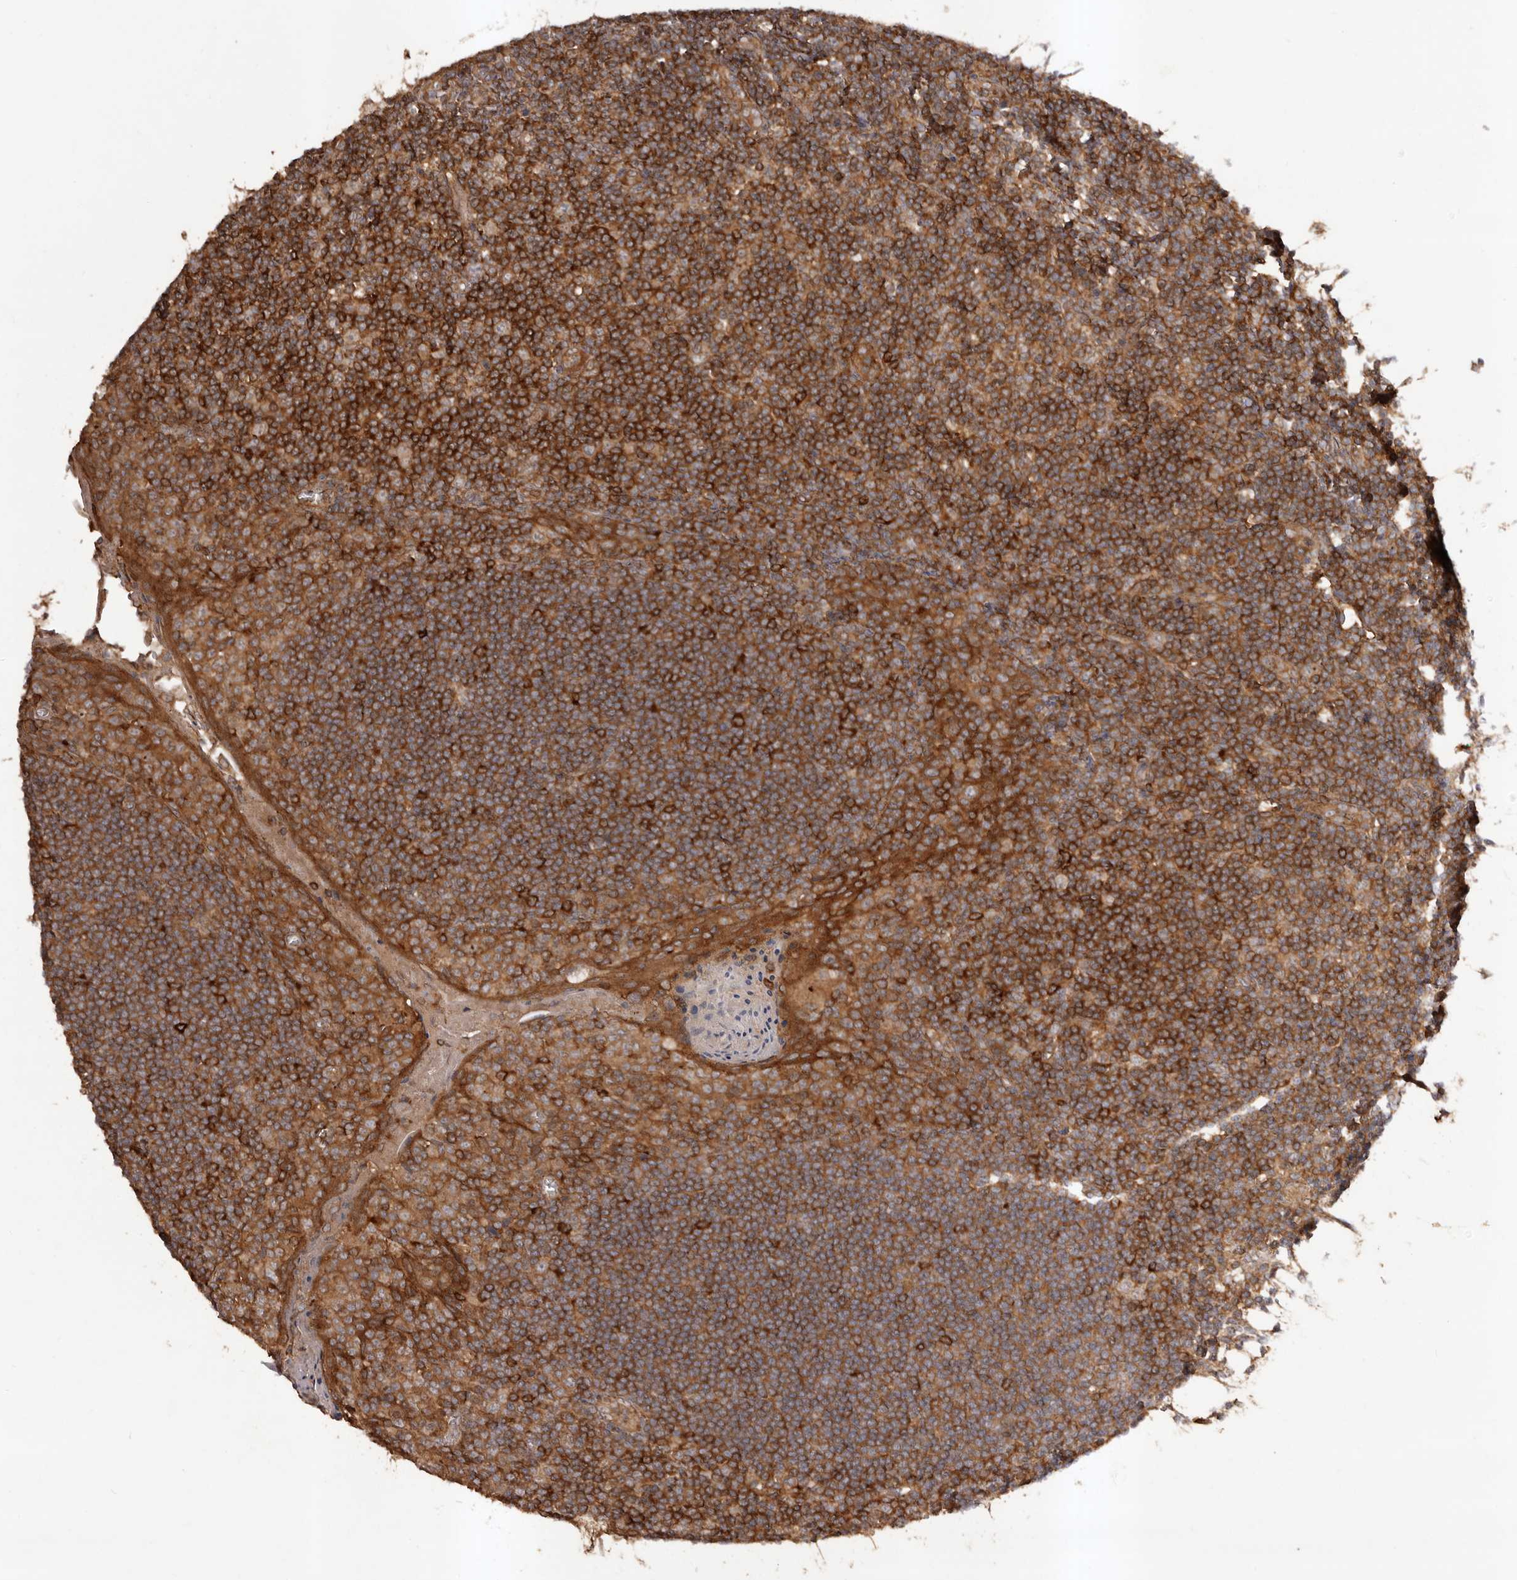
{"staining": {"intensity": "strong", "quantity": ">75%", "location": "cytoplasmic/membranous"}, "tissue": "tonsil", "cell_type": "Germinal center cells", "image_type": "normal", "snomed": [{"axis": "morphology", "description": "Normal tissue, NOS"}, {"axis": "topography", "description": "Tonsil"}], "caption": "DAB (3,3'-diaminobenzidine) immunohistochemical staining of normal human tonsil displays strong cytoplasmic/membranous protein positivity in about >75% of germinal center cells.", "gene": "SLC22A3", "patient": {"sex": "male", "age": 27}}